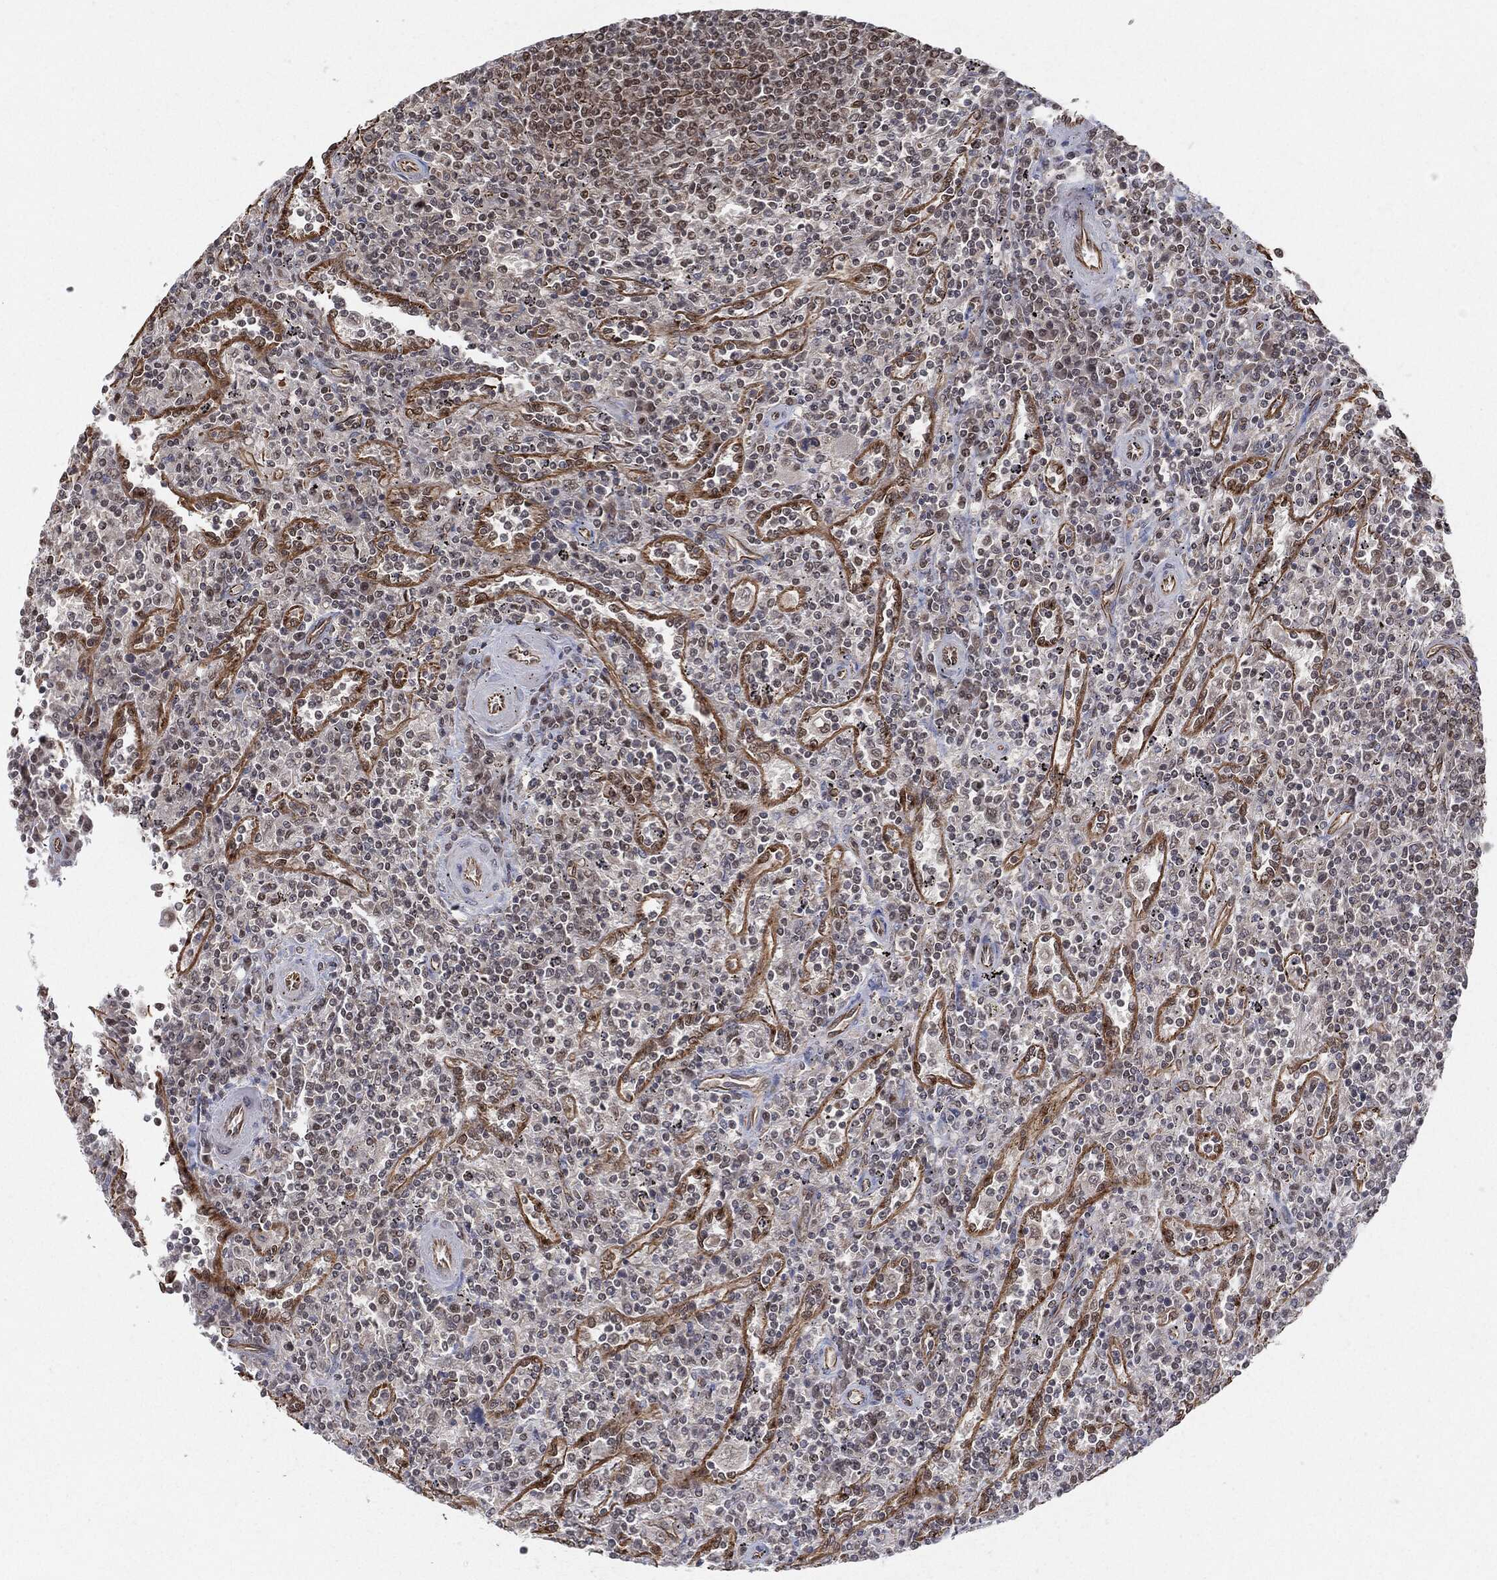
{"staining": {"intensity": "negative", "quantity": "none", "location": "none"}, "tissue": "lymphoma", "cell_type": "Tumor cells", "image_type": "cancer", "snomed": [{"axis": "morphology", "description": "Malignant lymphoma, non-Hodgkin's type, Low grade"}, {"axis": "topography", "description": "Spleen"}], "caption": "An IHC micrograph of lymphoma is shown. There is no staining in tumor cells of lymphoma. (Stains: DAB (3,3'-diaminobenzidine) immunohistochemistry (IHC) with hematoxylin counter stain, Microscopy: brightfield microscopy at high magnification).", "gene": "TP53RK", "patient": {"sex": "male", "age": 62}}